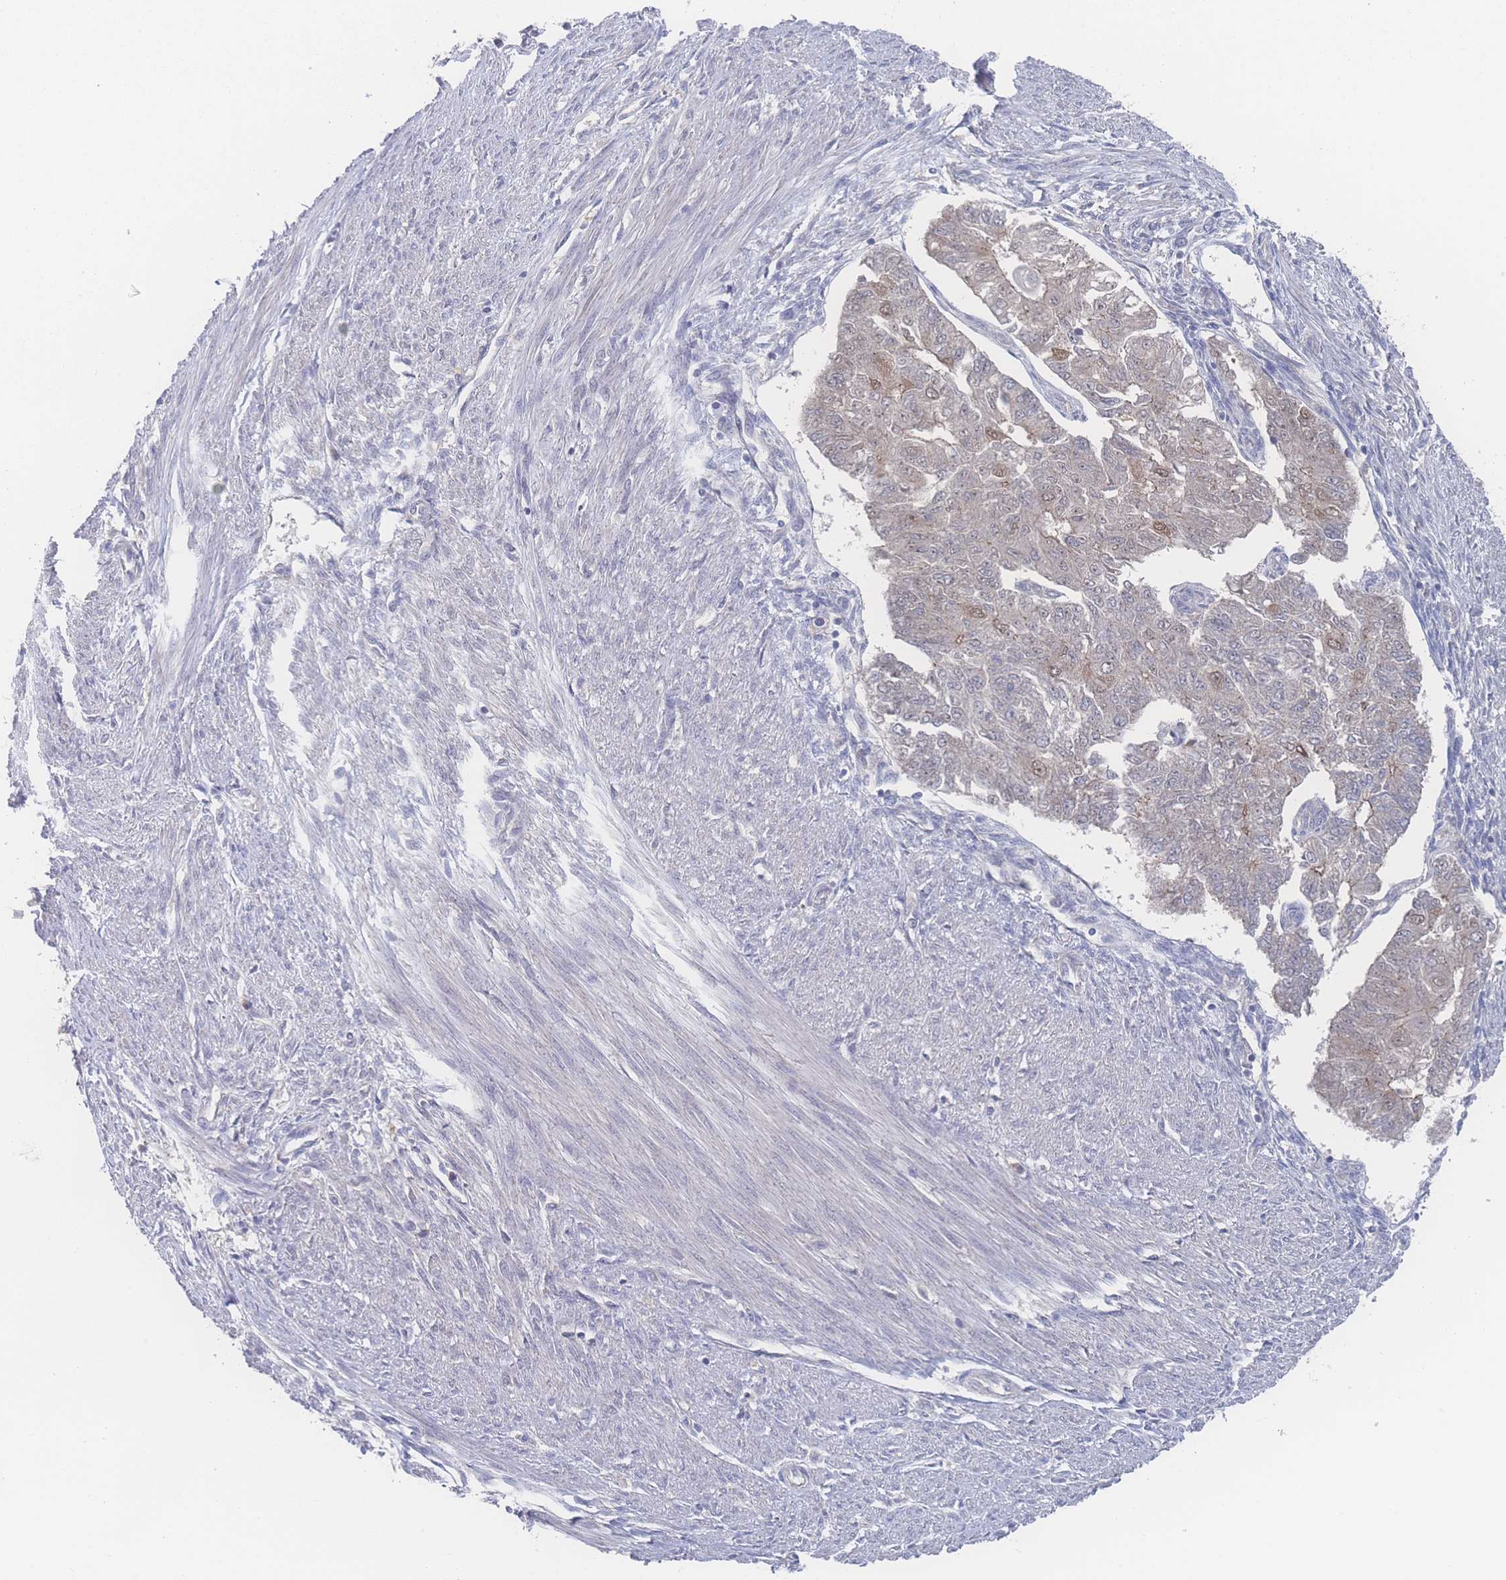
{"staining": {"intensity": "moderate", "quantity": "<25%", "location": "nuclear"}, "tissue": "endometrial cancer", "cell_type": "Tumor cells", "image_type": "cancer", "snomed": [{"axis": "morphology", "description": "Adenocarcinoma, NOS"}, {"axis": "topography", "description": "Endometrium"}], "caption": "Immunohistochemical staining of human adenocarcinoma (endometrial) exhibits low levels of moderate nuclear protein expression in about <25% of tumor cells. The protein is stained brown, and the nuclei are stained in blue (DAB (3,3'-diaminobenzidine) IHC with brightfield microscopy, high magnification).", "gene": "NBEAL1", "patient": {"sex": "female", "age": 32}}